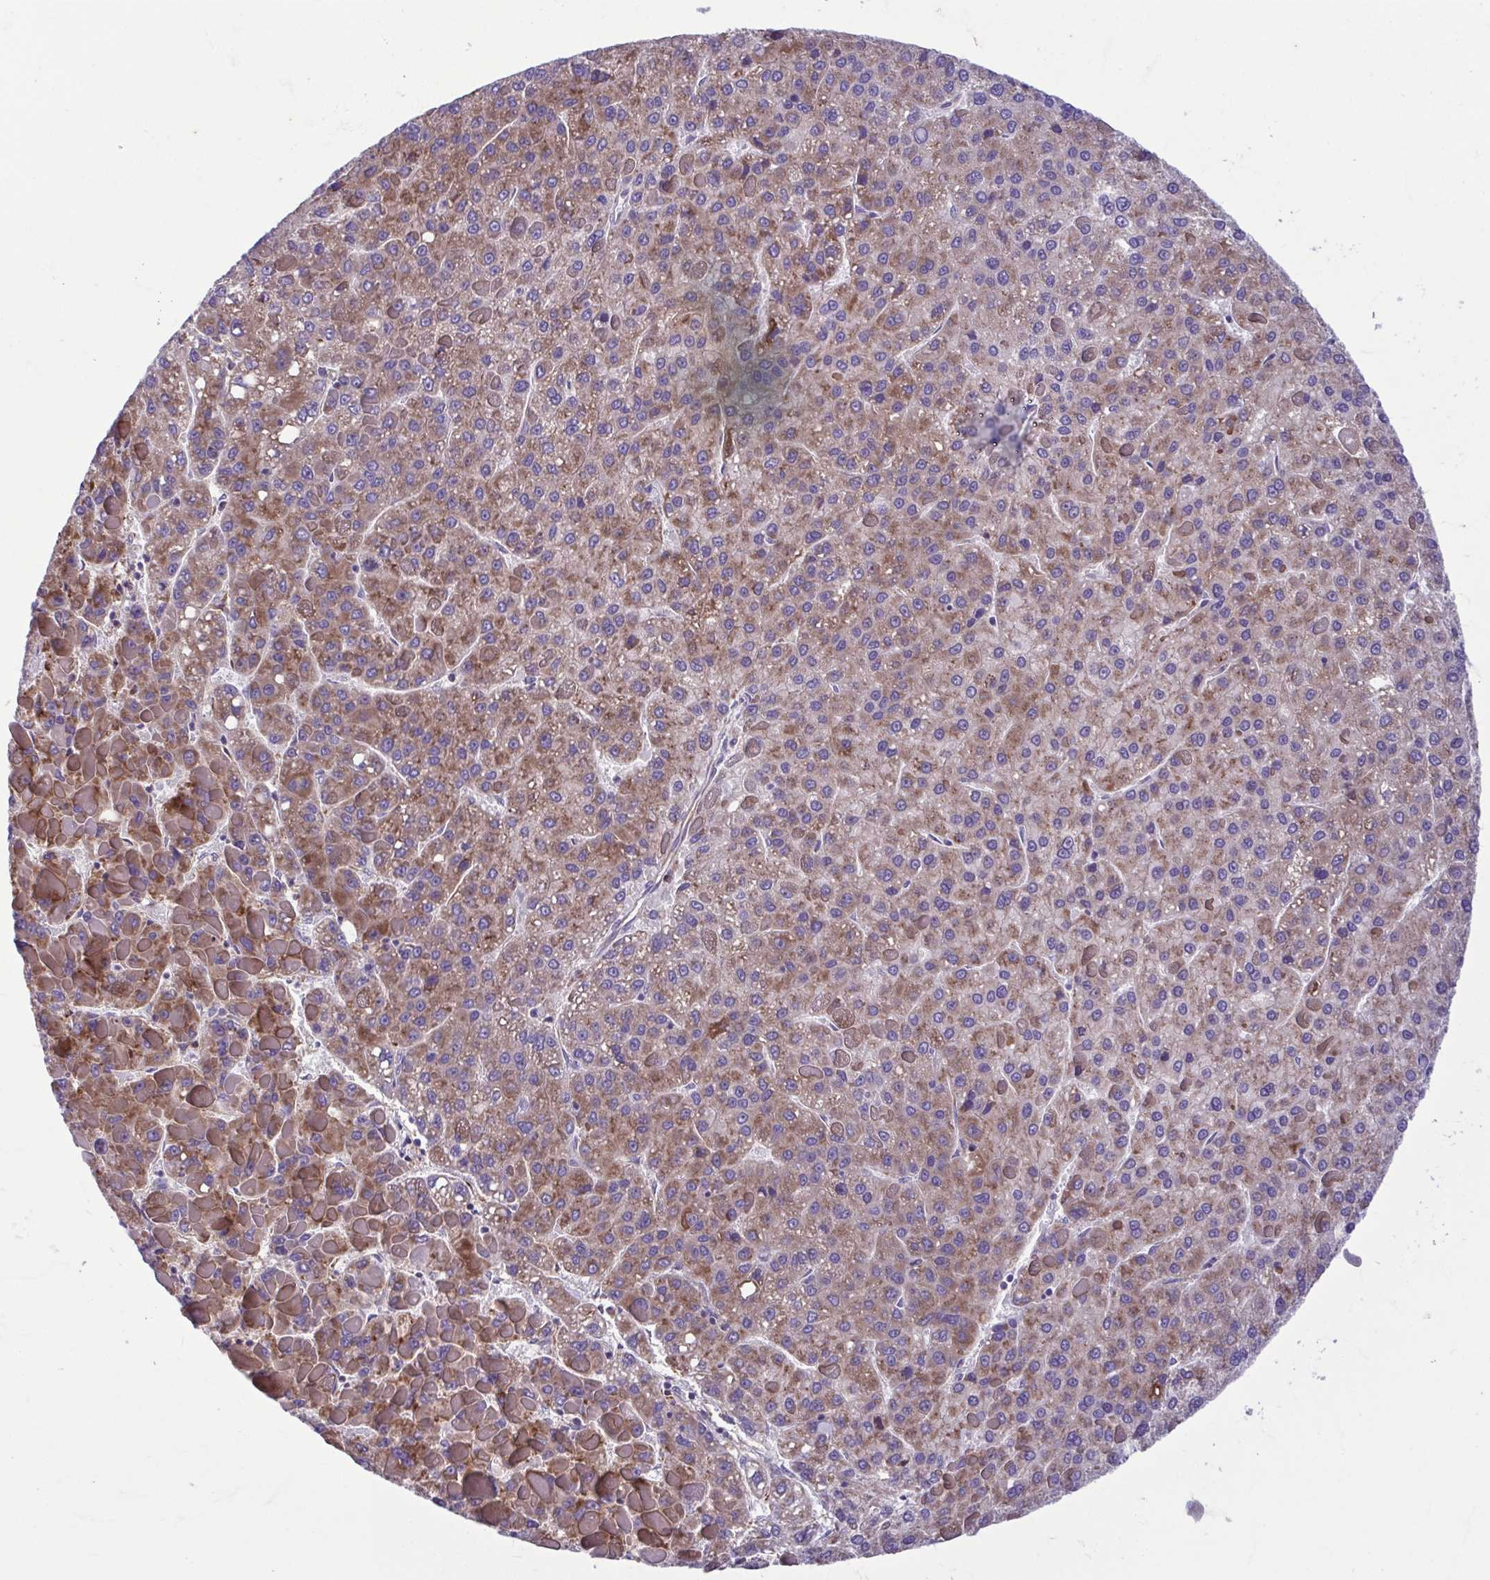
{"staining": {"intensity": "moderate", "quantity": ">75%", "location": "cytoplasmic/membranous"}, "tissue": "liver cancer", "cell_type": "Tumor cells", "image_type": "cancer", "snomed": [{"axis": "morphology", "description": "Carcinoma, Hepatocellular, NOS"}, {"axis": "topography", "description": "Liver"}], "caption": "Liver hepatocellular carcinoma was stained to show a protein in brown. There is medium levels of moderate cytoplasmic/membranous positivity in approximately >75% of tumor cells.", "gene": "RPS16", "patient": {"sex": "female", "age": 82}}